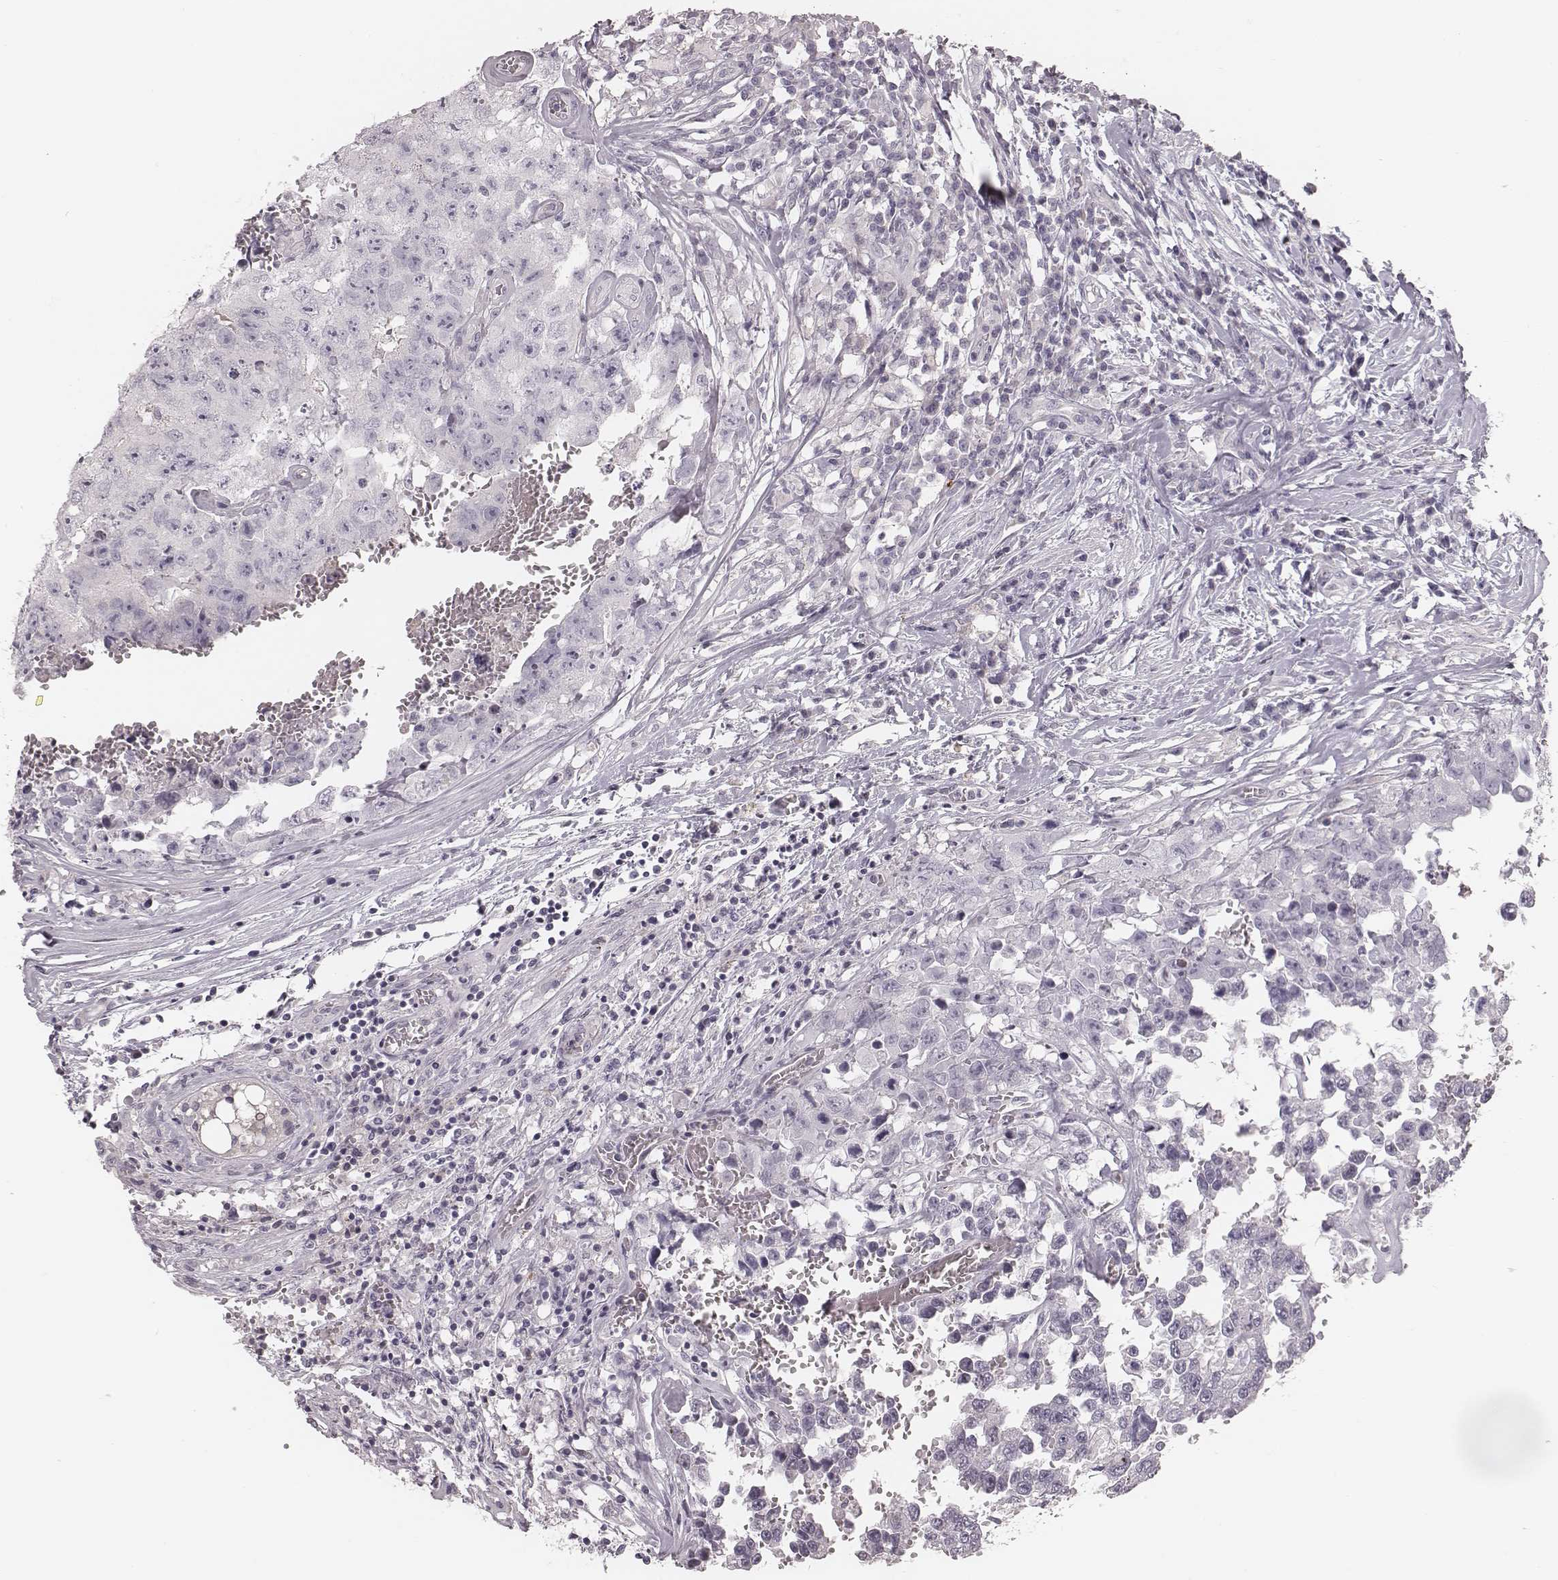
{"staining": {"intensity": "negative", "quantity": "none", "location": "none"}, "tissue": "testis cancer", "cell_type": "Tumor cells", "image_type": "cancer", "snomed": [{"axis": "morphology", "description": "Carcinoma, Embryonal, NOS"}, {"axis": "topography", "description": "Testis"}], "caption": "IHC image of testis cancer stained for a protein (brown), which displays no expression in tumor cells.", "gene": "S100Z", "patient": {"sex": "male", "age": 36}}